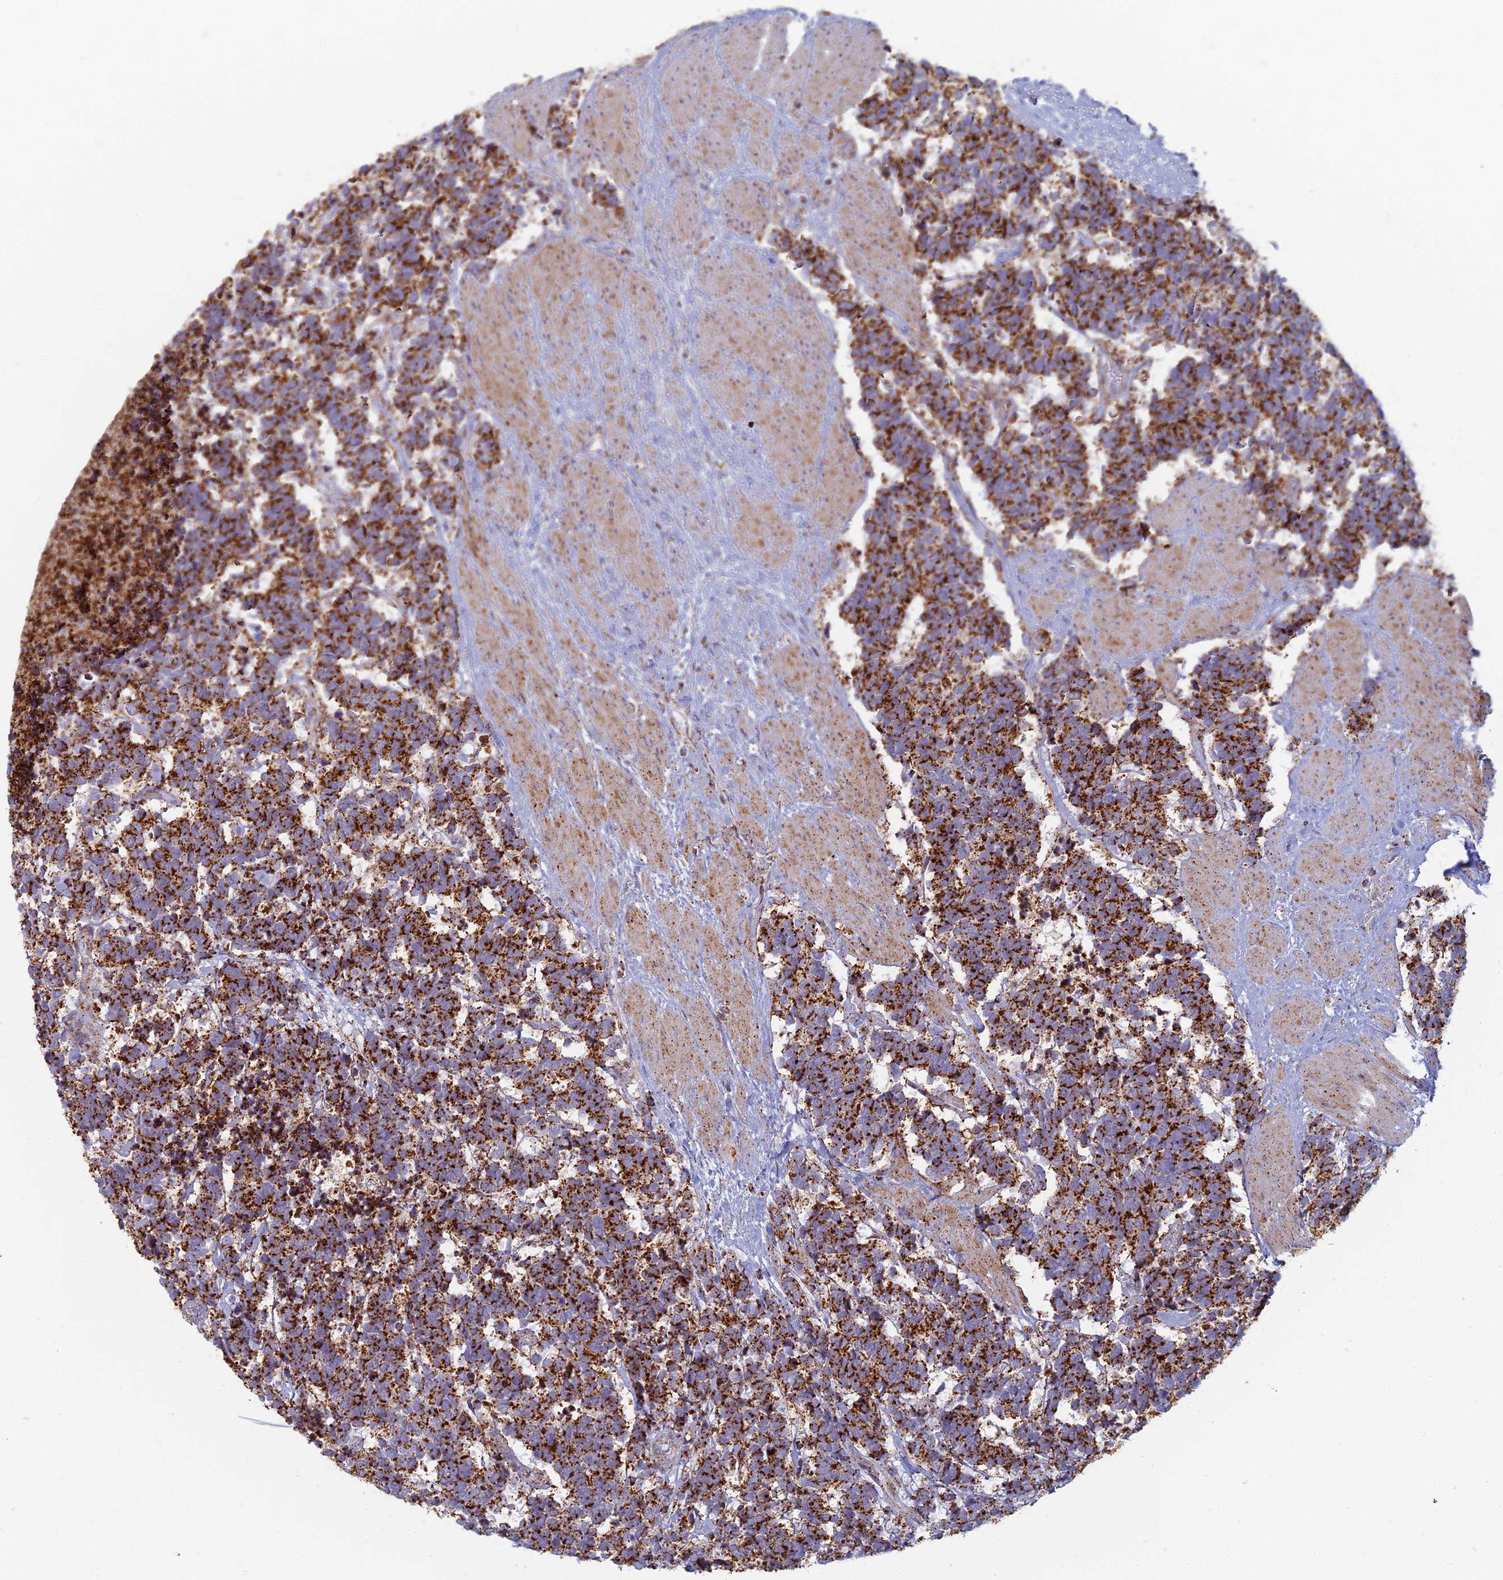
{"staining": {"intensity": "strong", "quantity": ">75%", "location": "cytoplasmic/membranous"}, "tissue": "carcinoid", "cell_type": "Tumor cells", "image_type": "cancer", "snomed": [{"axis": "morphology", "description": "Carcinoma, NOS"}, {"axis": "morphology", "description": "Carcinoid, malignant, NOS"}, {"axis": "topography", "description": "Prostate"}], "caption": "Carcinoid (malignant) stained for a protein demonstrates strong cytoplasmic/membranous positivity in tumor cells.", "gene": "CHMP4B", "patient": {"sex": "male", "age": 57}}